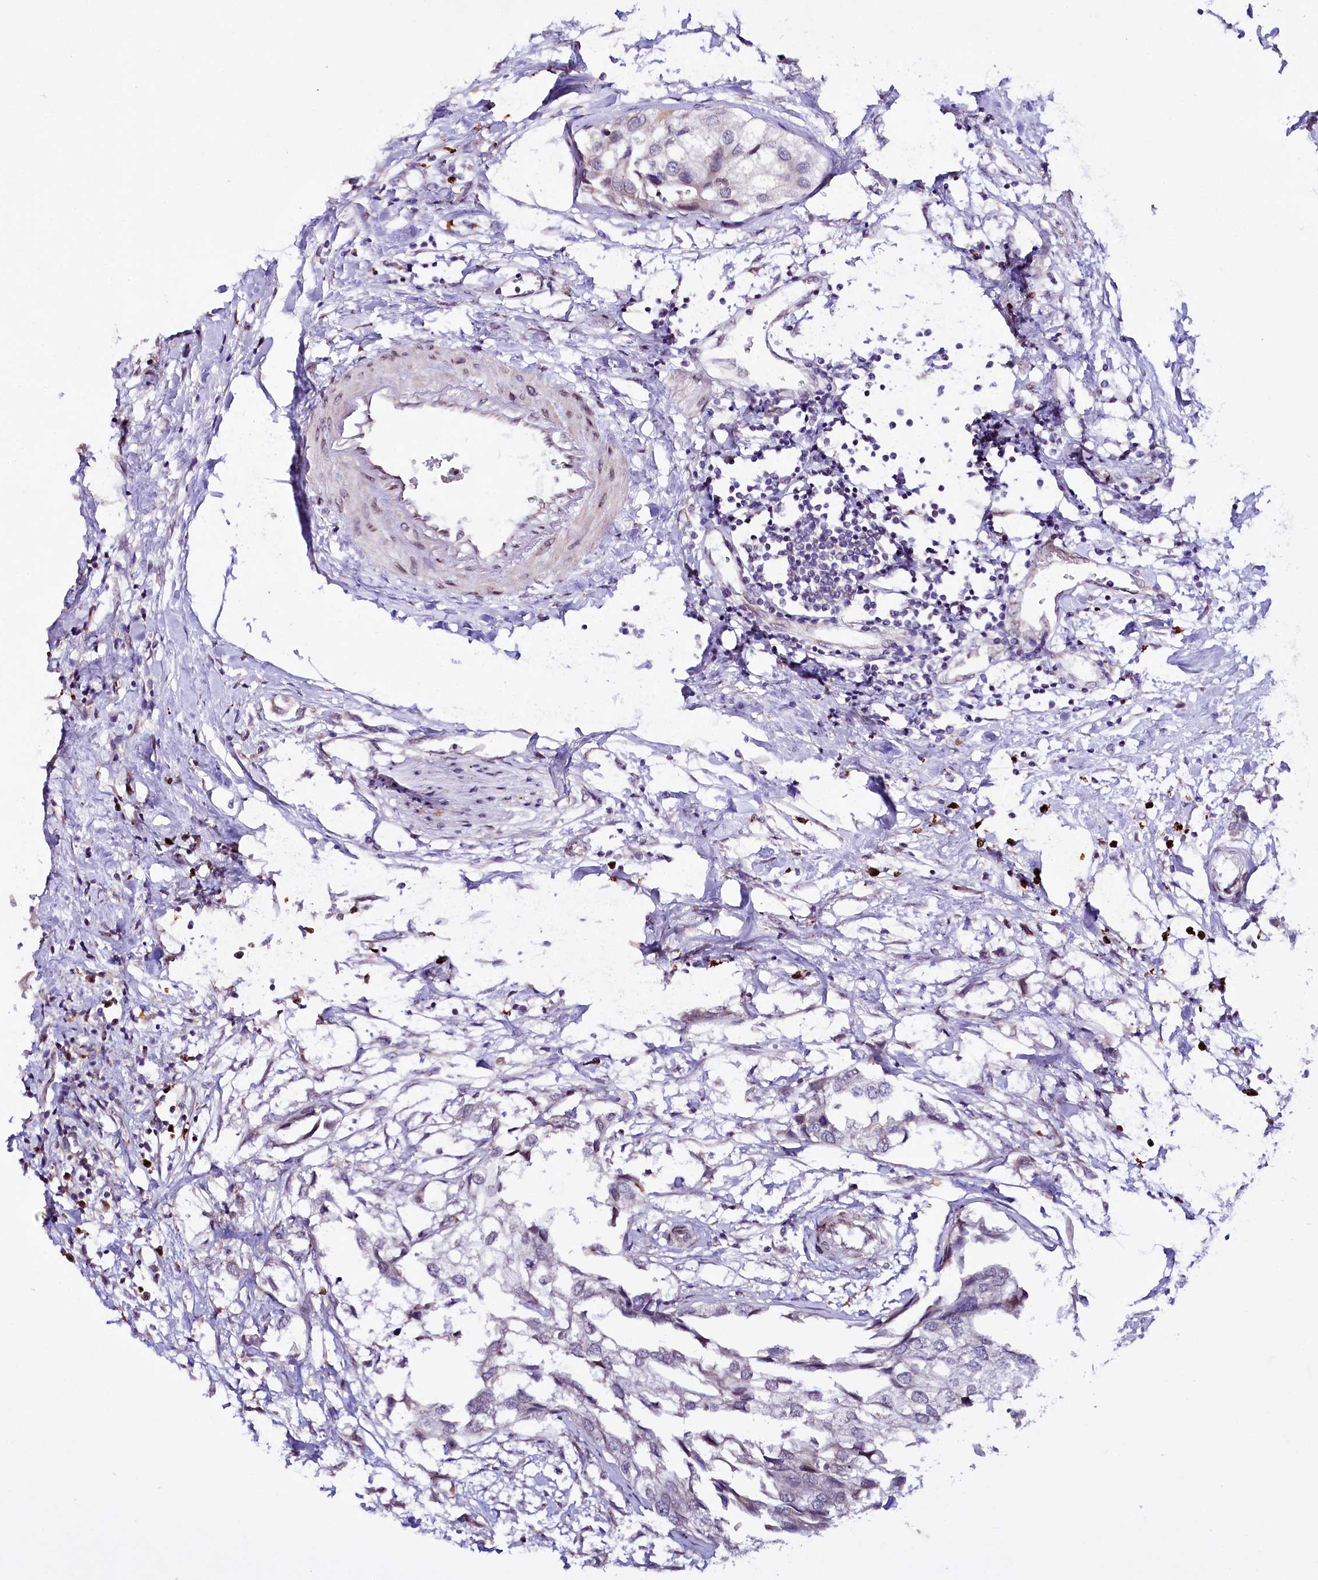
{"staining": {"intensity": "negative", "quantity": "none", "location": "none"}, "tissue": "urothelial cancer", "cell_type": "Tumor cells", "image_type": "cancer", "snomed": [{"axis": "morphology", "description": "Urothelial carcinoma, High grade"}, {"axis": "topography", "description": "Urinary bladder"}], "caption": "Histopathology image shows no significant protein expression in tumor cells of urothelial carcinoma (high-grade).", "gene": "ZNF226", "patient": {"sex": "male", "age": 64}}